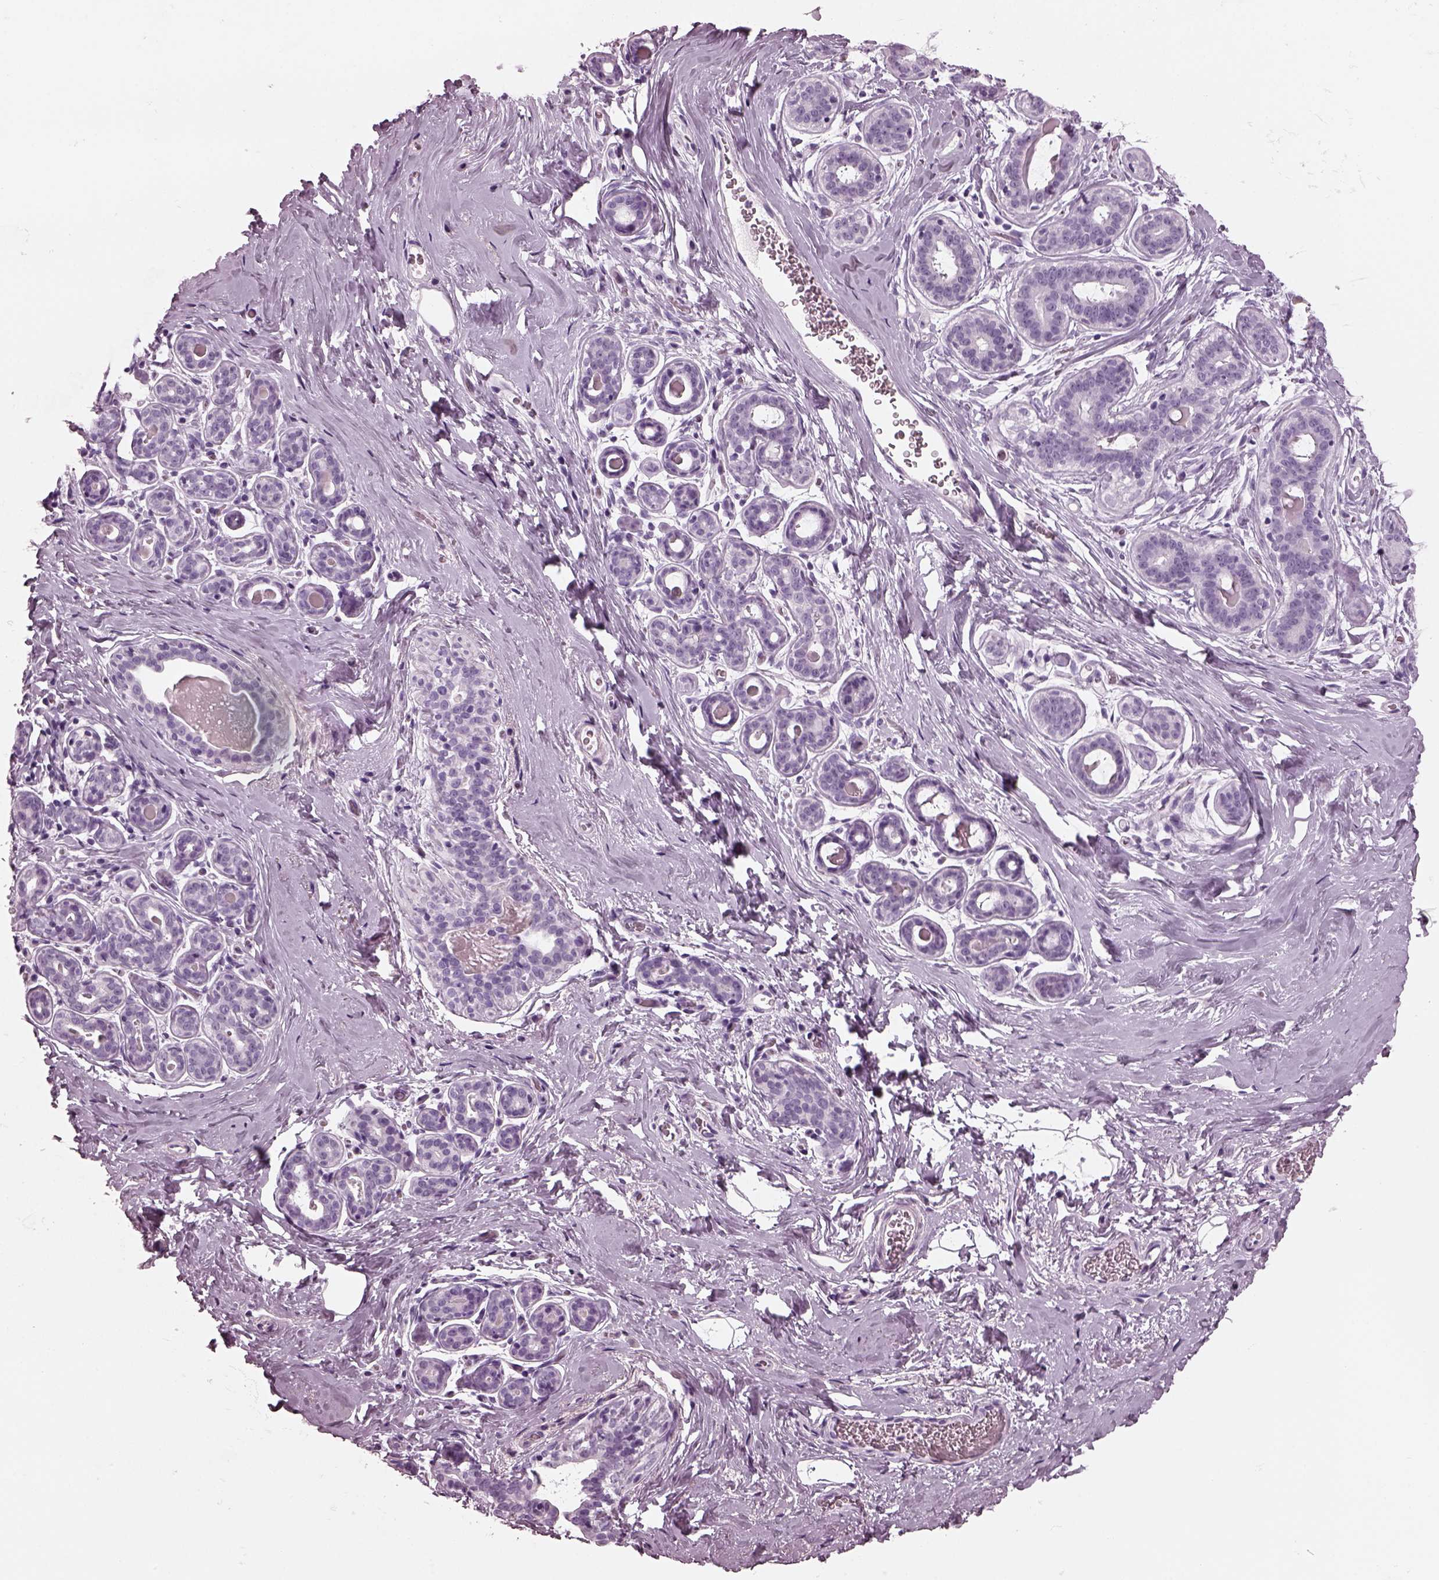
{"staining": {"intensity": "negative", "quantity": "none", "location": "none"}, "tissue": "breast", "cell_type": "Adipocytes", "image_type": "normal", "snomed": [{"axis": "morphology", "description": "Normal tissue, NOS"}, {"axis": "topography", "description": "Skin"}, {"axis": "topography", "description": "Breast"}], "caption": "High magnification brightfield microscopy of normal breast stained with DAB (3,3'-diaminobenzidine) (brown) and counterstained with hematoxylin (blue): adipocytes show no significant positivity. (DAB IHC visualized using brightfield microscopy, high magnification).", "gene": "RCVRN", "patient": {"sex": "female", "age": 43}}